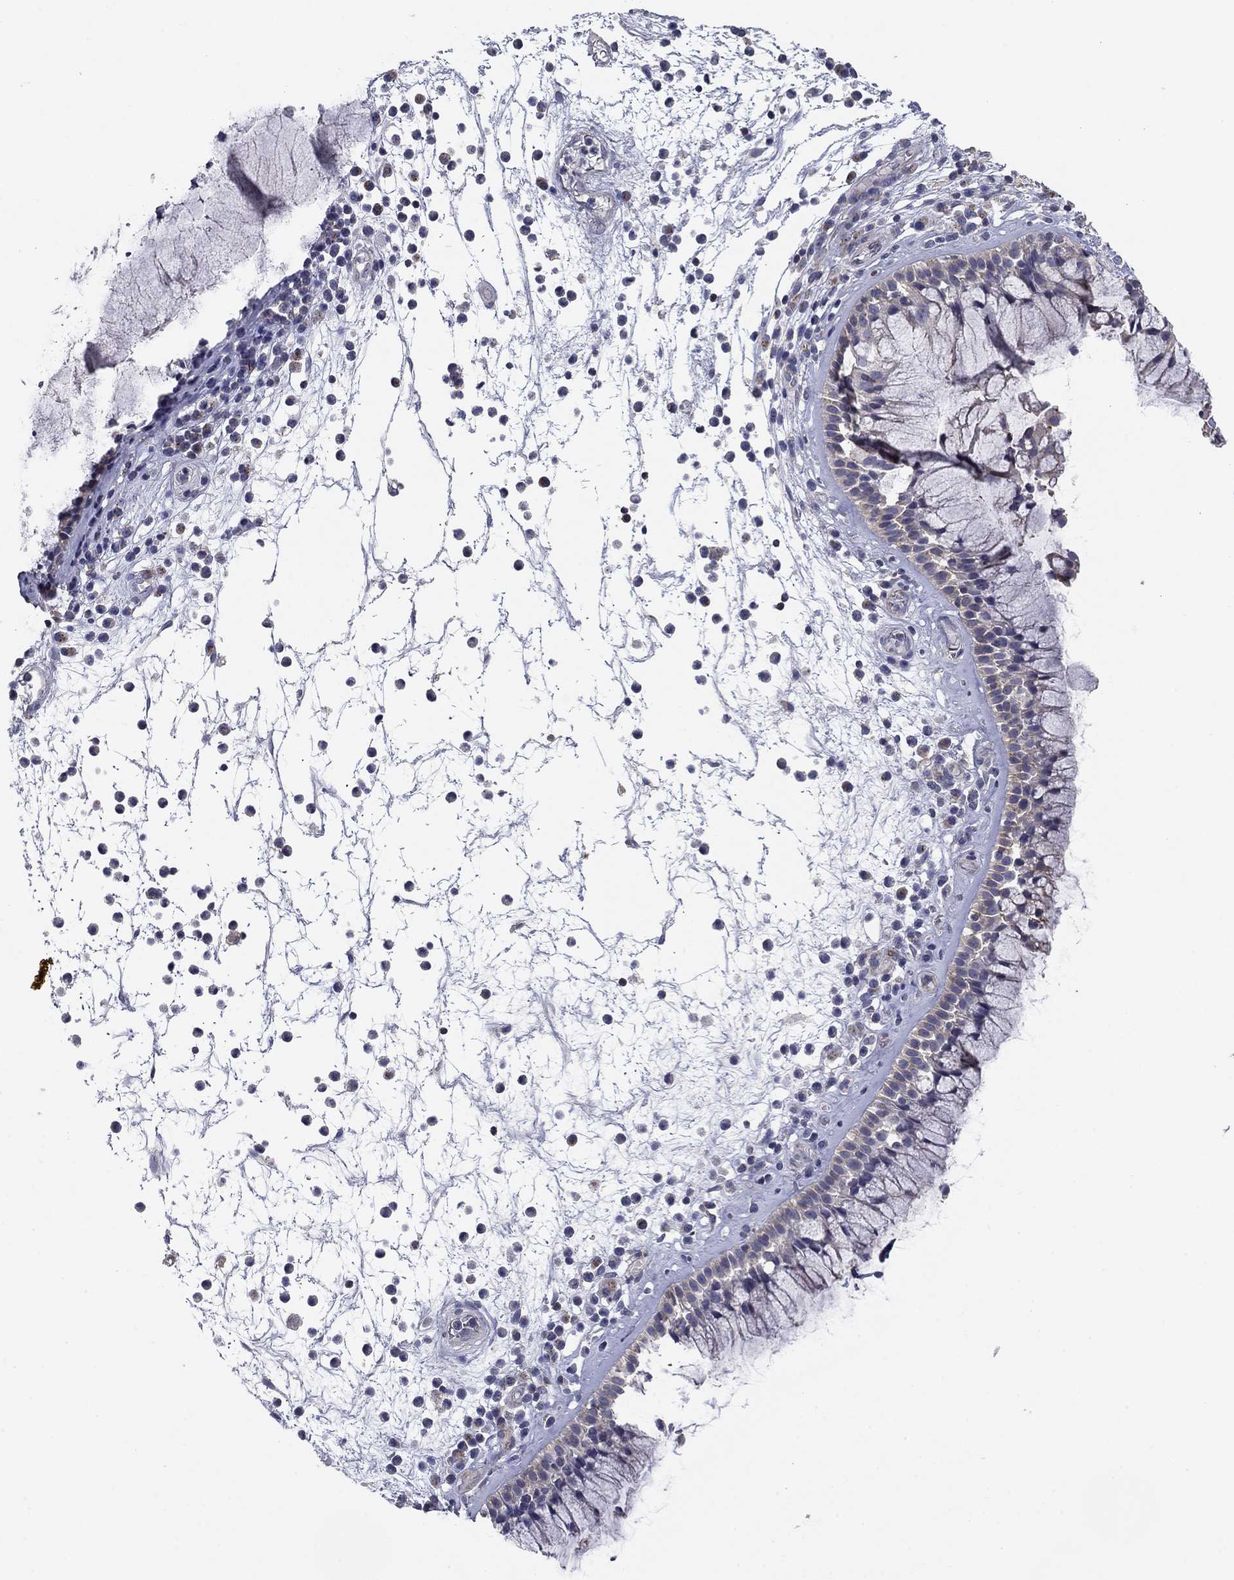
{"staining": {"intensity": "negative", "quantity": "none", "location": "none"}, "tissue": "nasopharynx", "cell_type": "Respiratory epithelial cells", "image_type": "normal", "snomed": [{"axis": "morphology", "description": "Normal tissue, NOS"}, {"axis": "topography", "description": "Nasopharynx"}], "caption": "A photomicrograph of nasopharynx stained for a protein reveals no brown staining in respiratory epithelial cells.", "gene": "SEPTIN3", "patient": {"sex": "male", "age": 77}}